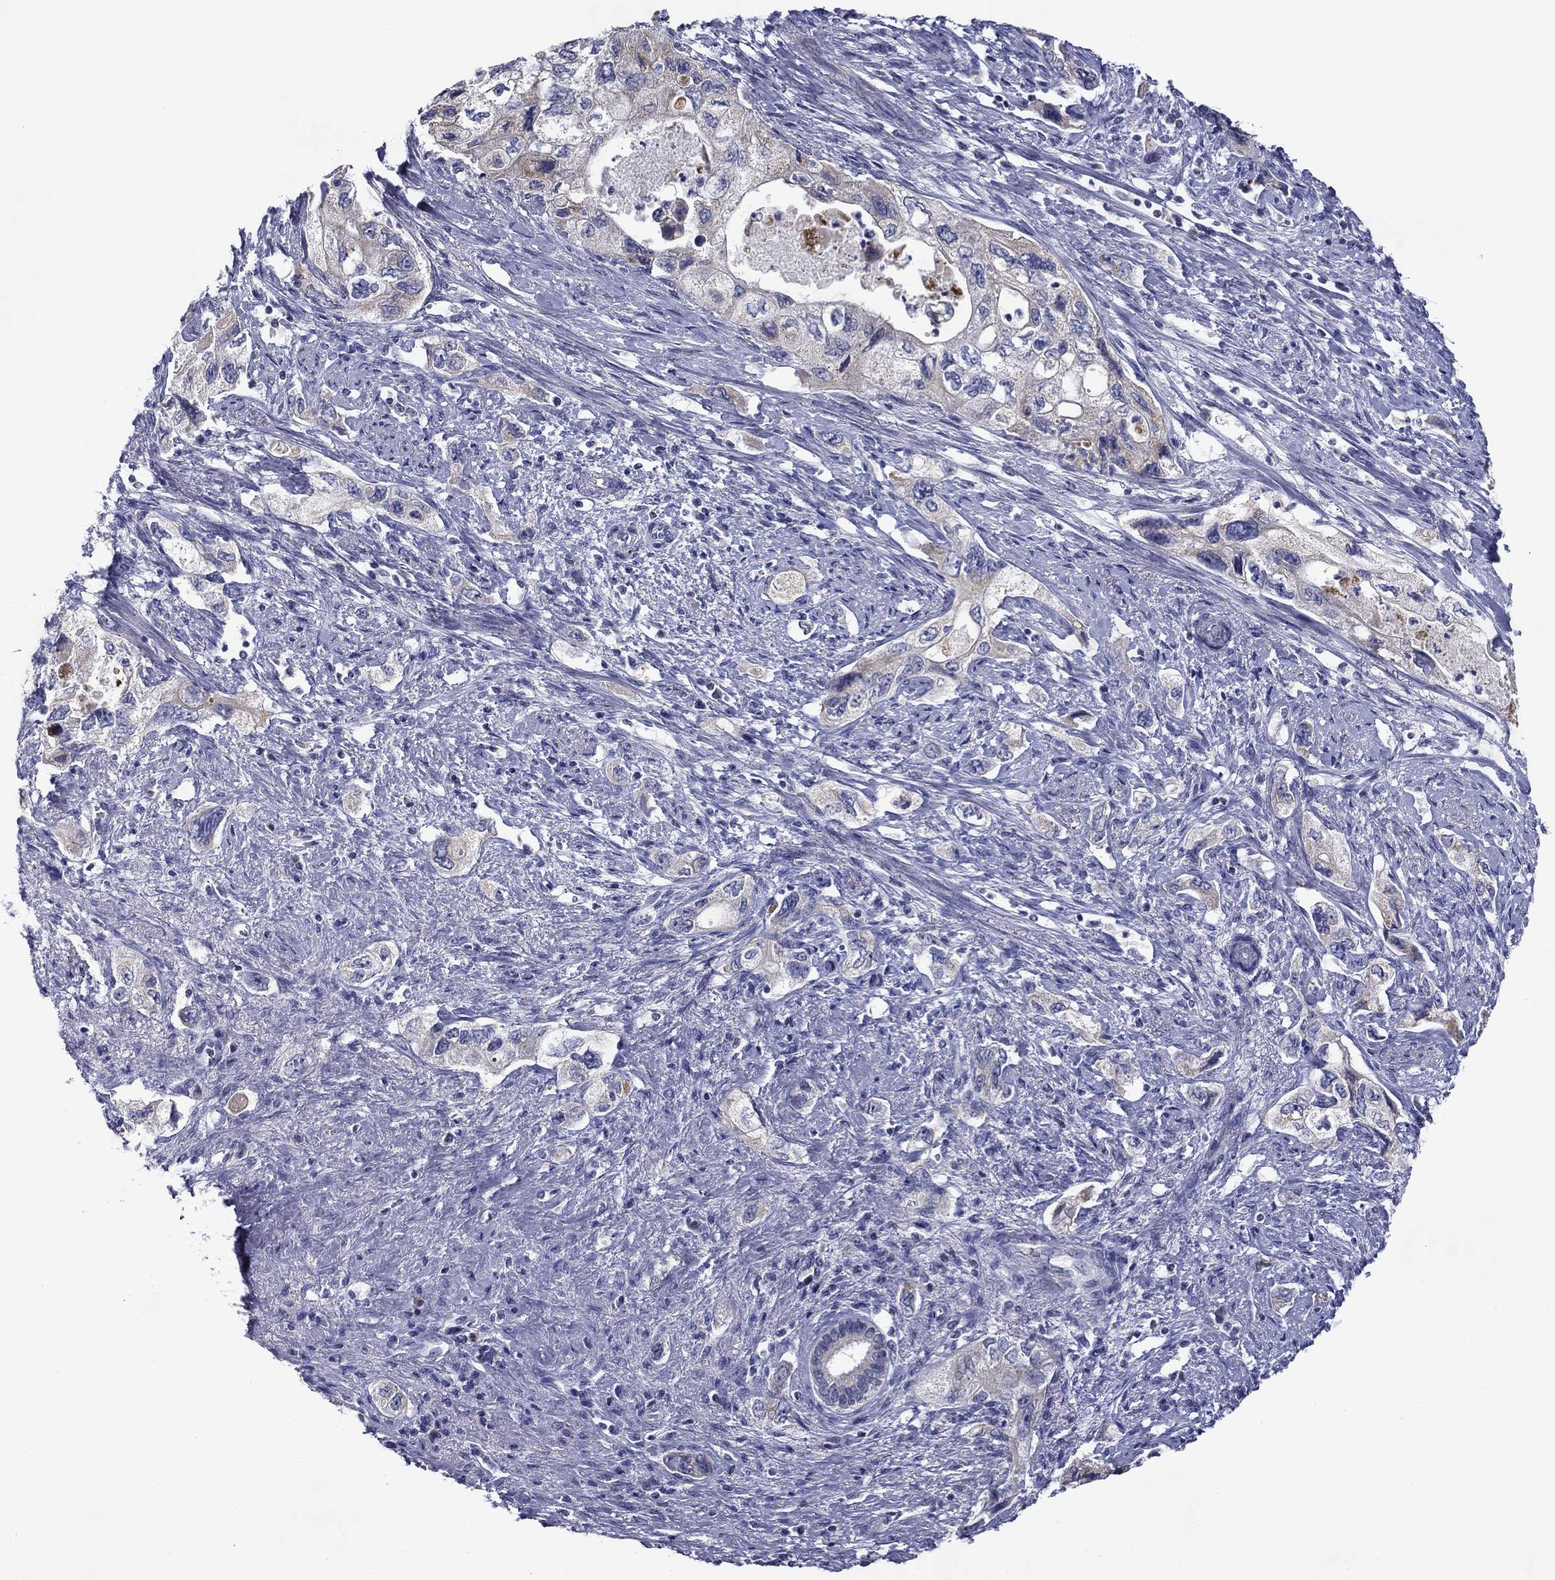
{"staining": {"intensity": "negative", "quantity": "none", "location": "none"}, "tissue": "pancreatic cancer", "cell_type": "Tumor cells", "image_type": "cancer", "snomed": [{"axis": "morphology", "description": "Adenocarcinoma, NOS"}, {"axis": "topography", "description": "Pancreas"}], "caption": "DAB (3,3'-diaminobenzidine) immunohistochemical staining of human pancreatic adenocarcinoma displays no significant positivity in tumor cells.", "gene": "SPATA7", "patient": {"sex": "female", "age": 73}}